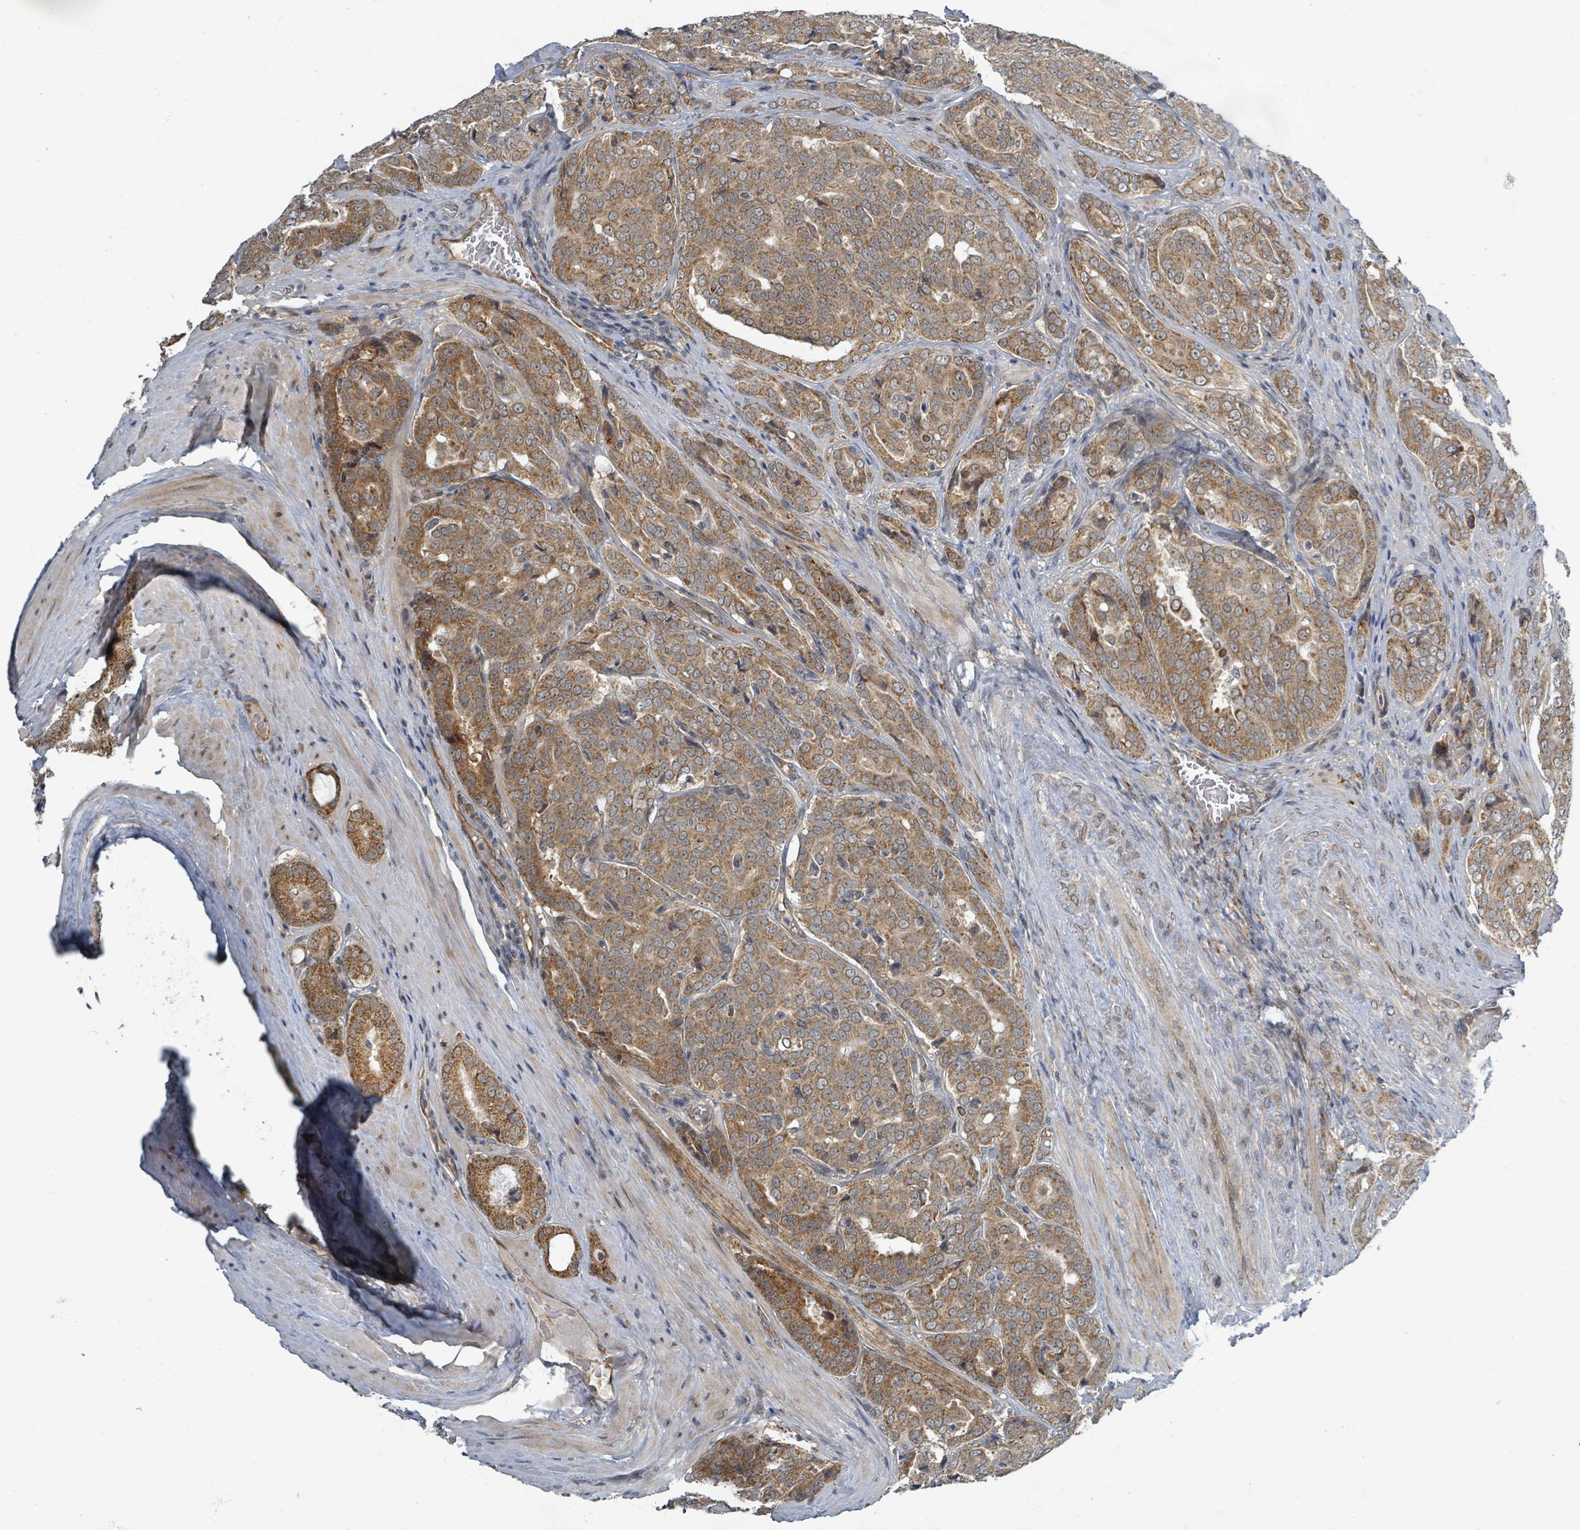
{"staining": {"intensity": "strong", "quantity": ">75%", "location": "cytoplasmic/membranous"}, "tissue": "prostate cancer", "cell_type": "Tumor cells", "image_type": "cancer", "snomed": [{"axis": "morphology", "description": "Adenocarcinoma, High grade"}, {"axis": "topography", "description": "Prostate"}], "caption": "There is high levels of strong cytoplasmic/membranous staining in tumor cells of high-grade adenocarcinoma (prostate), as demonstrated by immunohistochemical staining (brown color).", "gene": "INTS15", "patient": {"sex": "male", "age": 68}}